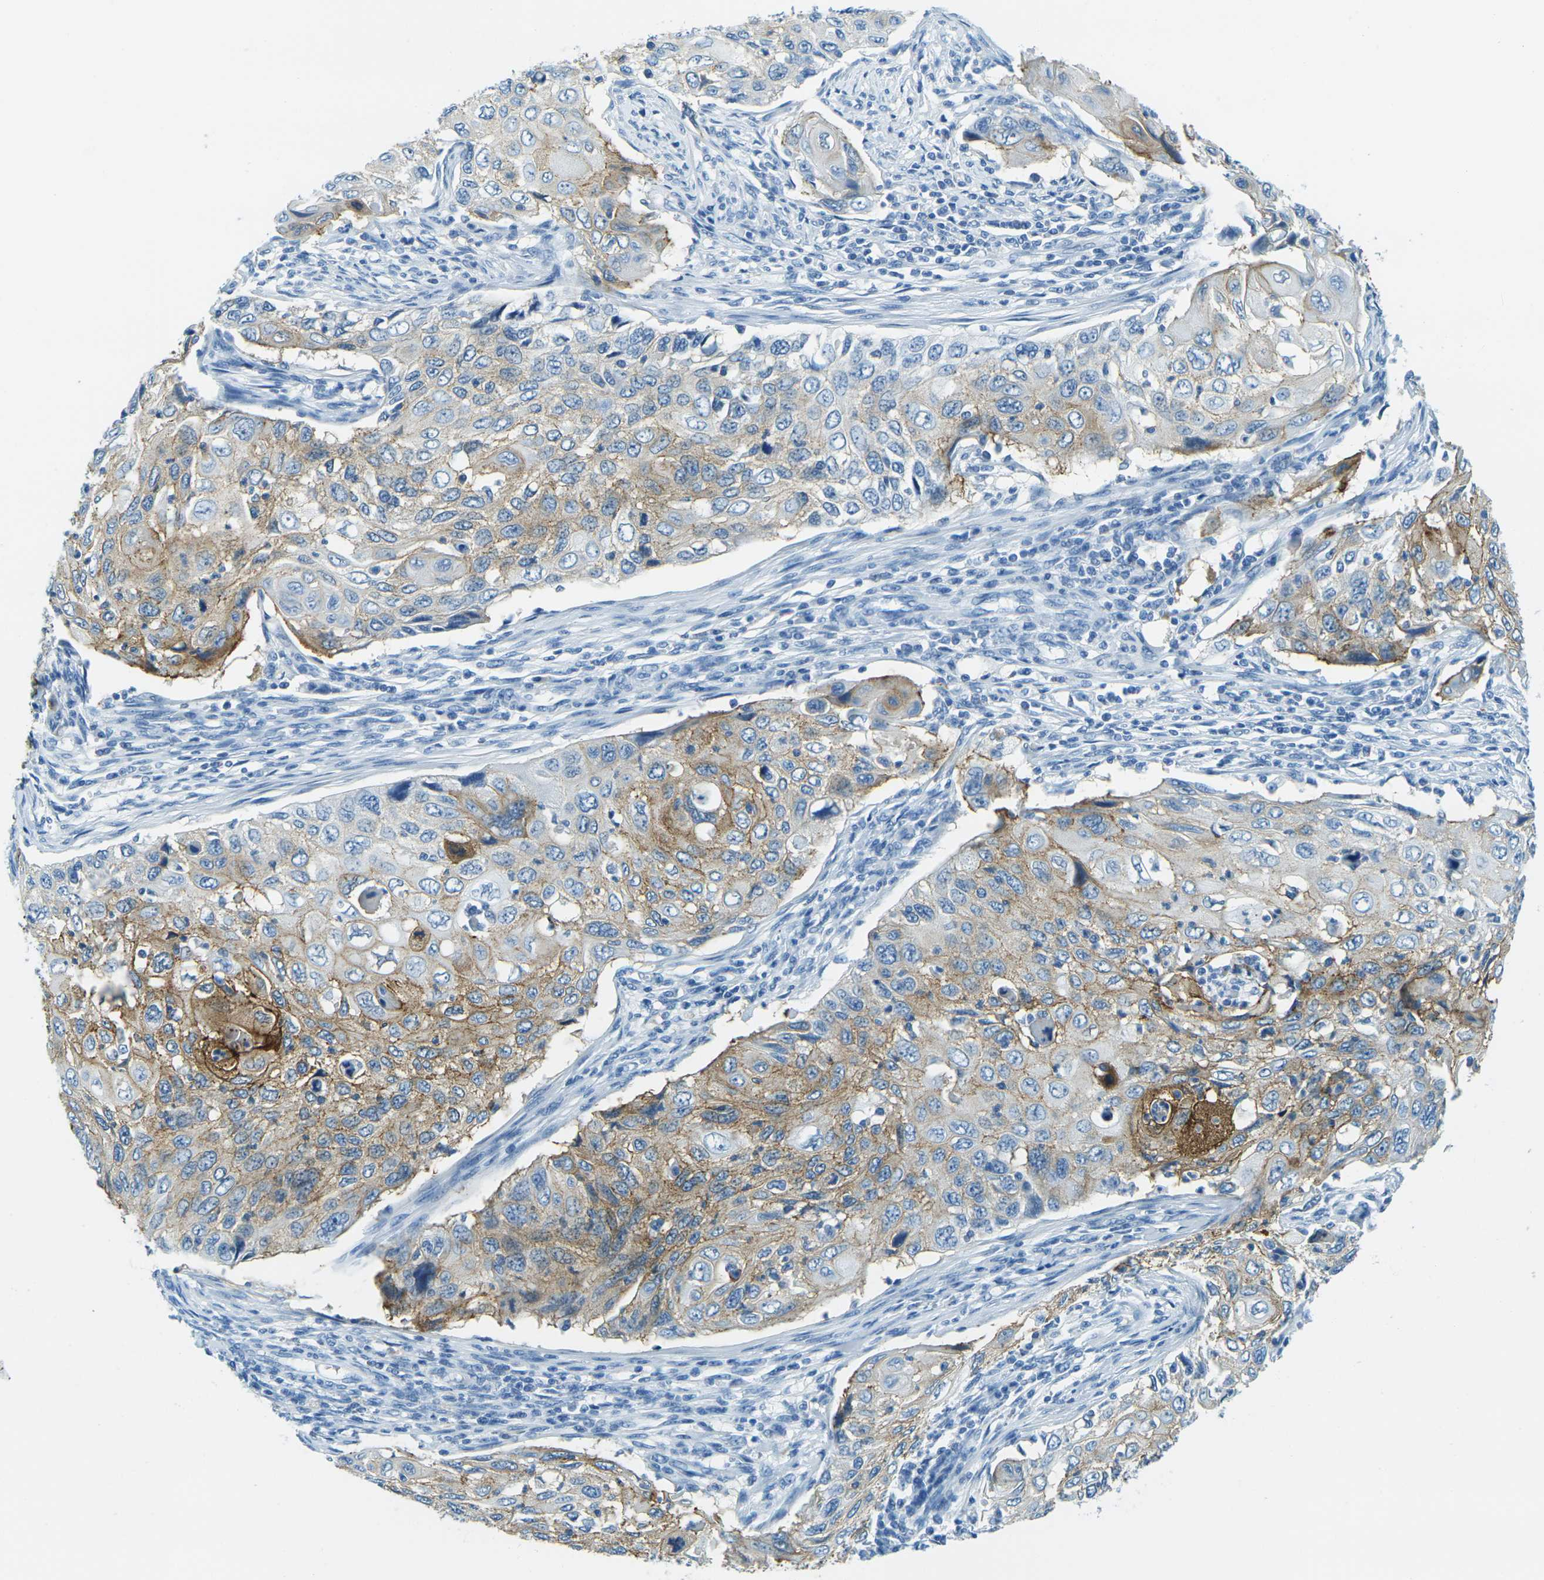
{"staining": {"intensity": "moderate", "quantity": "25%-75%", "location": "cytoplasmic/membranous"}, "tissue": "cervical cancer", "cell_type": "Tumor cells", "image_type": "cancer", "snomed": [{"axis": "morphology", "description": "Squamous cell carcinoma, NOS"}, {"axis": "topography", "description": "Cervix"}], "caption": "There is medium levels of moderate cytoplasmic/membranous positivity in tumor cells of cervical cancer, as demonstrated by immunohistochemical staining (brown color).", "gene": "OCLN", "patient": {"sex": "female", "age": 70}}